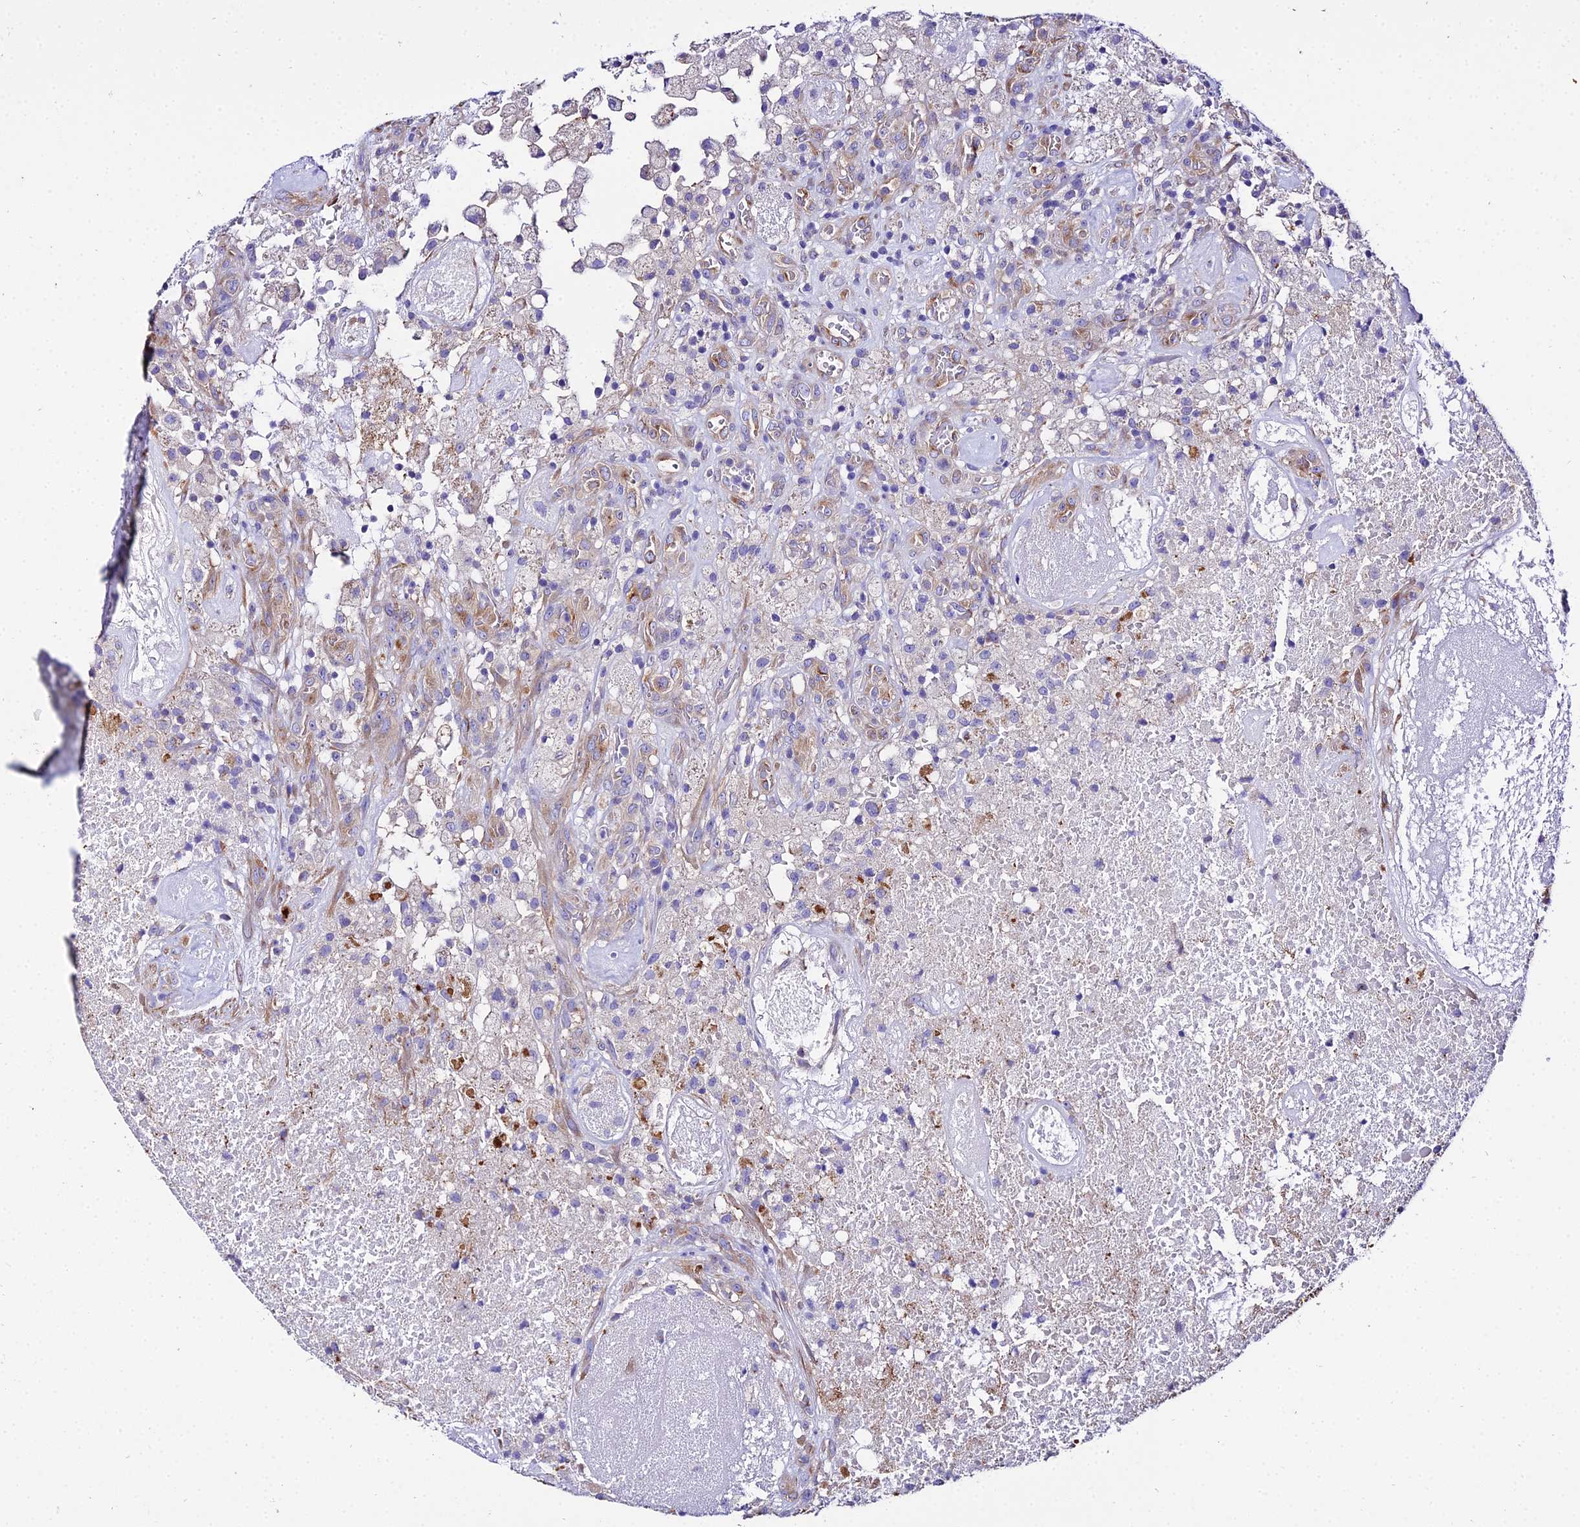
{"staining": {"intensity": "moderate", "quantity": "<25%", "location": "cytoplasmic/membranous"}, "tissue": "glioma", "cell_type": "Tumor cells", "image_type": "cancer", "snomed": [{"axis": "morphology", "description": "Glioma, malignant, High grade"}, {"axis": "topography", "description": "Brain"}], "caption": "IHC image of malignant glioma (high-grade) stained for a protein (brown), which reveals low levels of moderate cytoplasmic/membranous expression in approximately <25% of tumor cells.", "gene": "TUBA3D", "patient": {"sex": "male", "age": 76}}